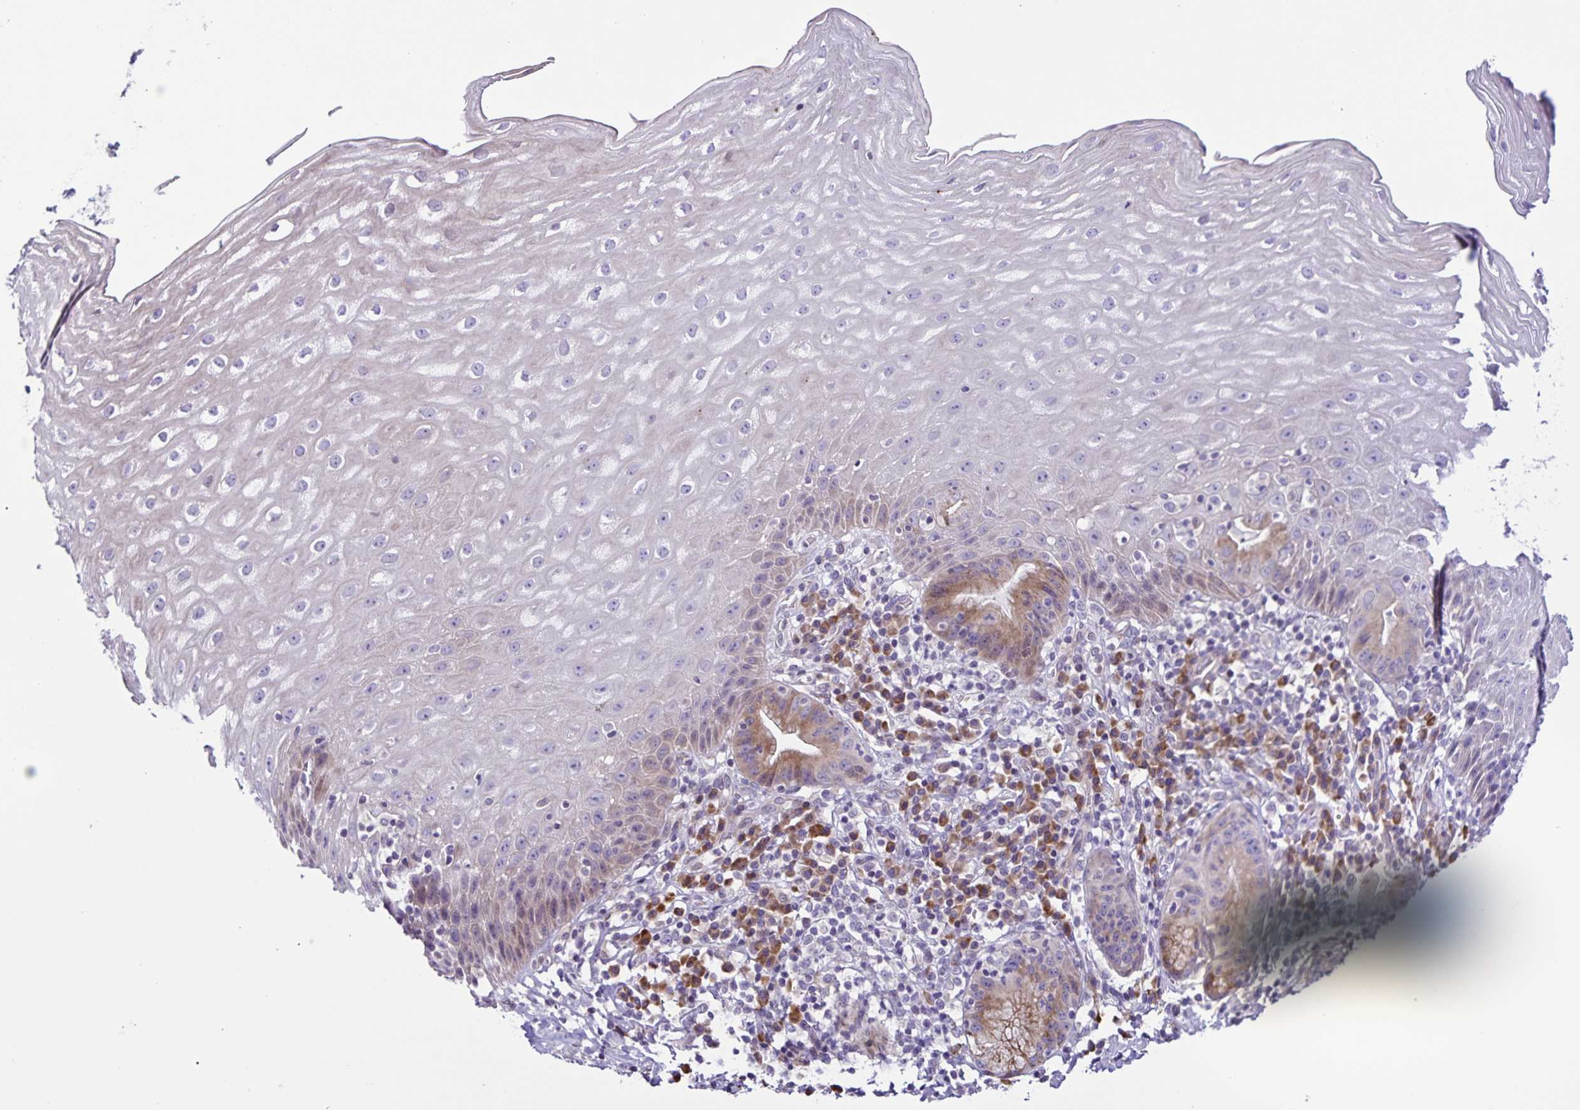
{"staining": {"intensity": "weak", "quantity": "<25%", "location": "cytoplasmic/membranous"}, "tissue": "esophagus", "cell_type": "Squamous epithelial cells", "image_type": "normal", "snomed": [{"axis": "morphology", "description": "Normal tissue, NOS"}, {"axis": "topography", "description": "Esophagus"}], "caption": "DAB (3,3'-diaminobenzidine) immunohistochemical staining of unremarkable esophagus shows no significant expression in squamous epithelial cells.", "gene": "RNFT2", "patient": {"sex": "female", "age": 61}}